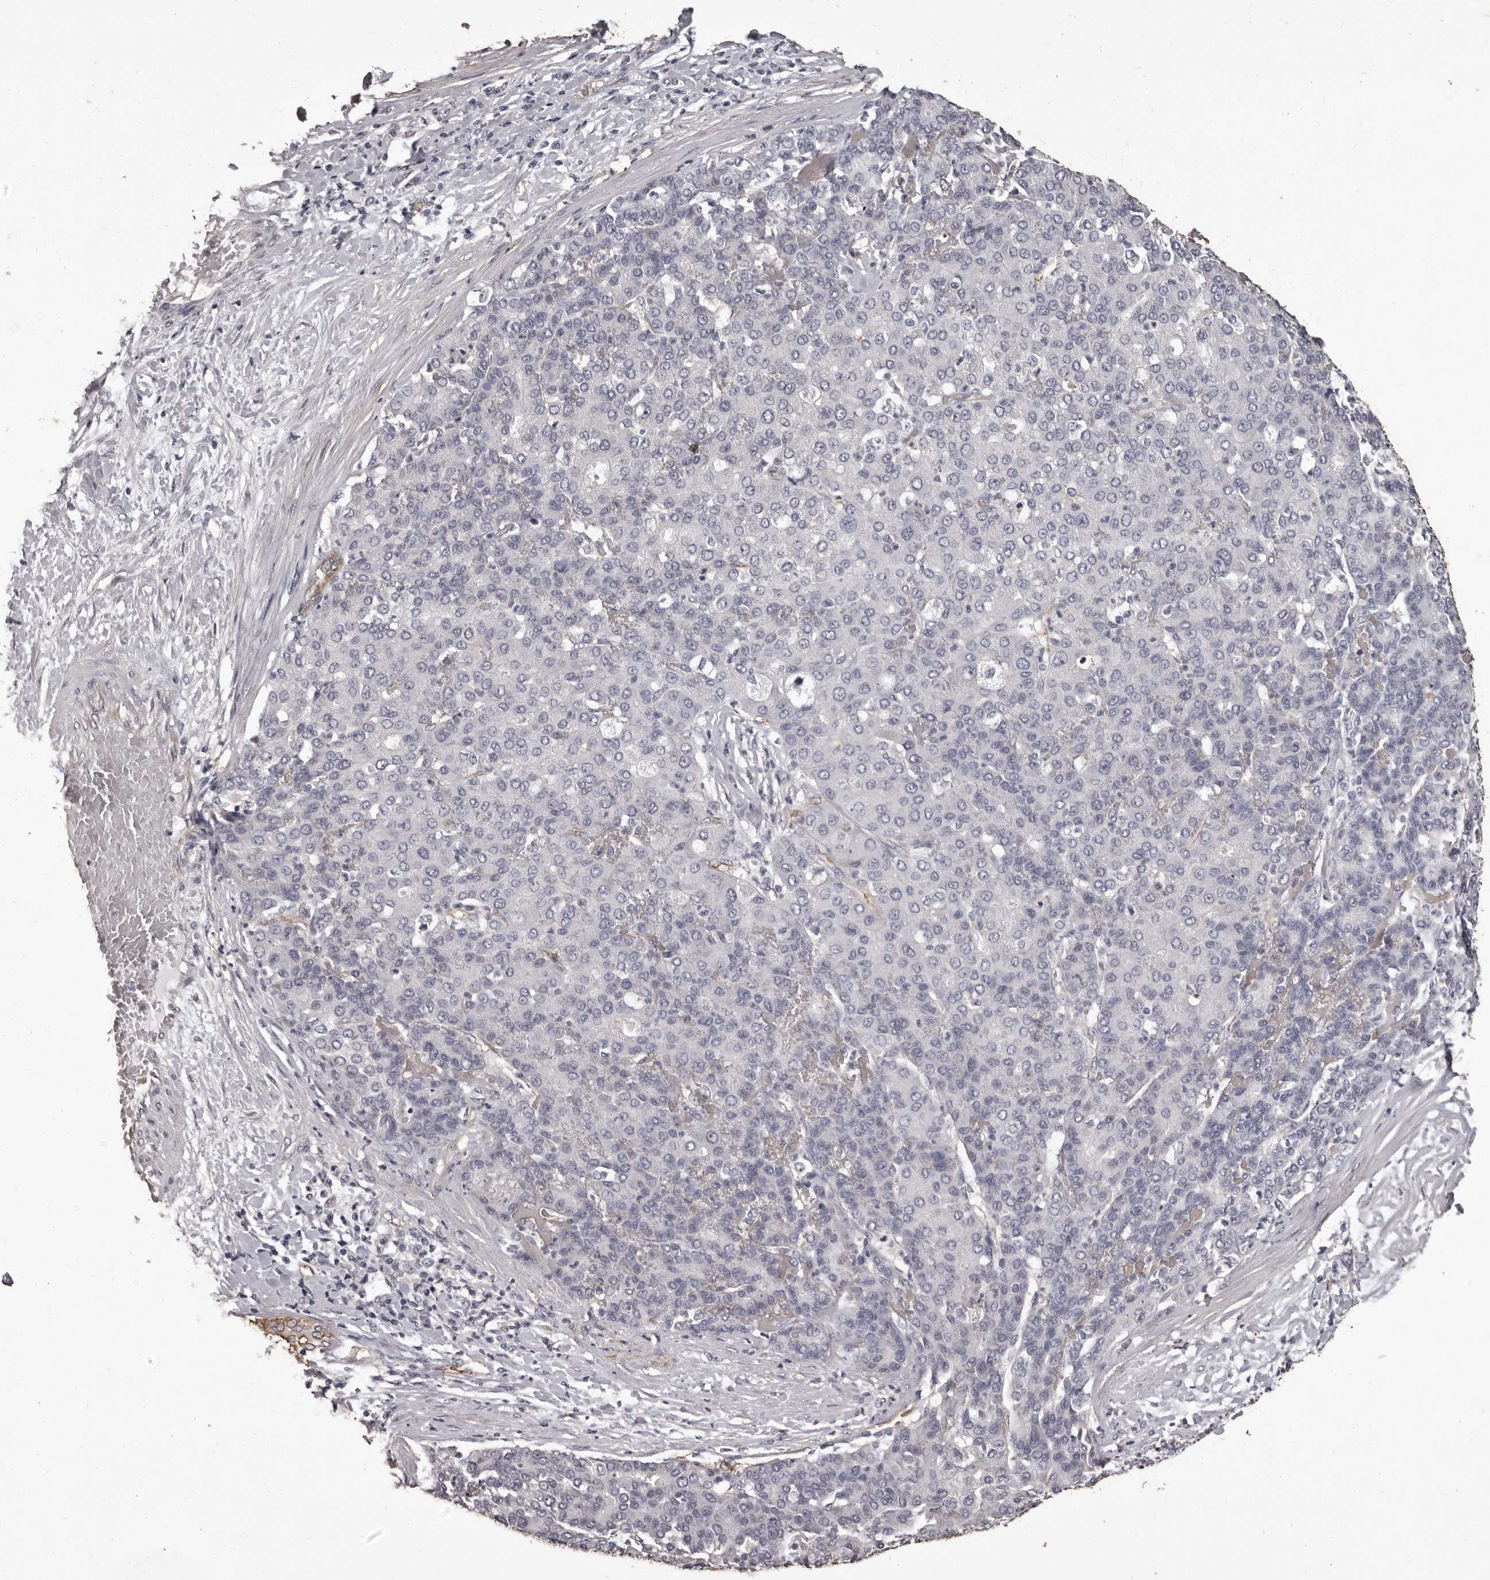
{"staining": {"intensity": "negative", "quantity": "none", "location": "none"}, "tissue": "liver cancer", "cell_type": "Tumor cells", "image_type": "cancer", "snomed": [{"axis": "morphology", "description": "Carcinoma, Hepatocellular, NOS"}, {"axis": "topography", "description": "Liver"}], "caption": "Protein analysis of liver cancer (hepatocellular carcinoma) exhibits no significant positivity in tumor cells.", "gene": "GPR78", "patient": {"sex": "male", "age": 65}}